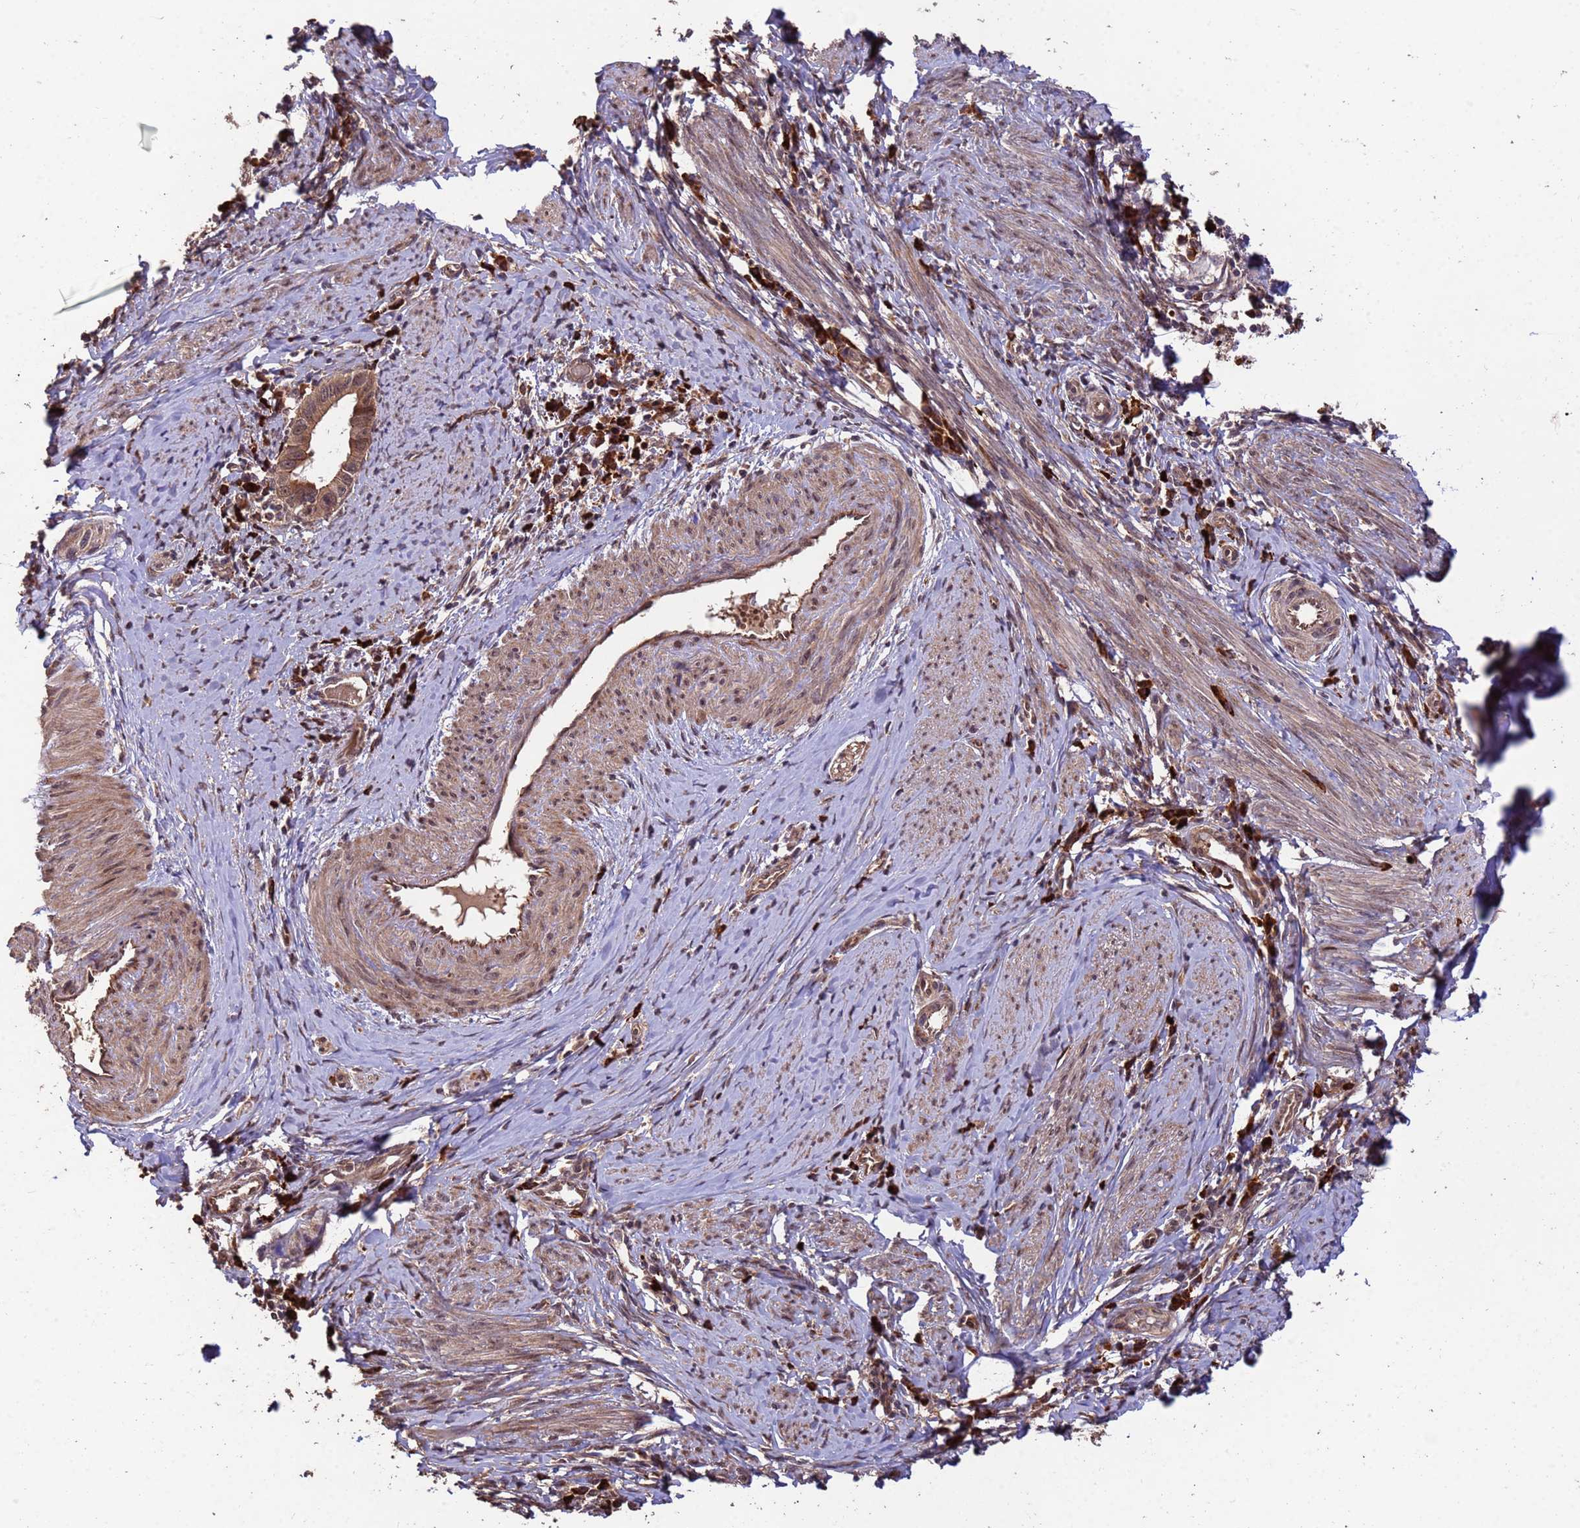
{"staining": {"intensity": "moderate", "quantity": ">75%", "location": "cytoplasmic/membranous,nuclear"}, "tissue": "cervical cancer", "cell_type": "Tumor cells", "image_type": "cancer", "snomed": [{"axis": "morphology", "description": "Adenocarcinoma, NOS"}, {"axis": "topography", "description": "Cervix"}], "caption": "Immunohistochemistry (IHC) image of neoplastic tissue: human cervical adenocarcinoma stained using immunohistochemistry (IHC) reveals medium levels of moderate protein expression localized specifically in the cytoplasmic/membranous and nuclear of tumor cells, appearing as a cytoplasmic/membranous and nuclear brown color.", "gene": "ZNF619", "patient": {"sex": "female", "age": 36}}